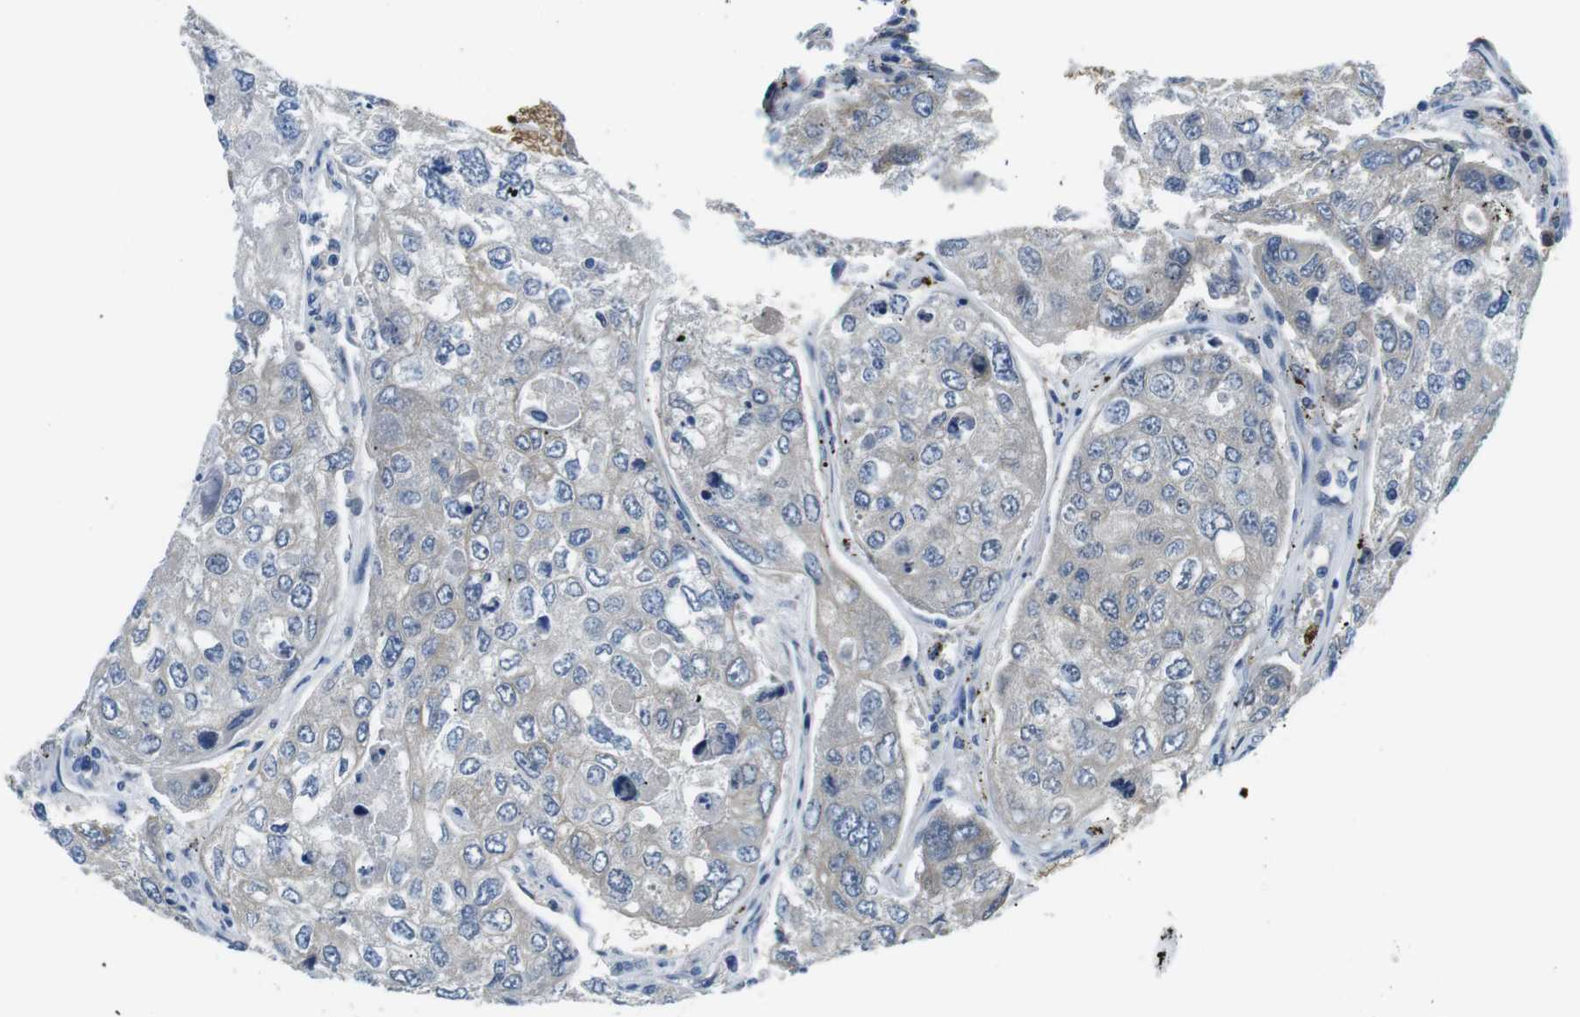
{"staining": {"intensity": "moderate", "quantity": "25%-75%", "location": "cytoplasmic/membranous"}, "tissue": "urothelial cancer", "cell_type": "Tumor cells", "image_type": "cancer", "snomed": [{"axis": "morphology", "description": "Urothelial carcinoma, High grade"}, {"axis": "topography", "description": "Lymph node"}, {"axis": "topography", "description": "Urinary bladder"}], "caption": "A high-resolution photomicrograph shows immunohistochemistry staining of urothelial cancer, which reveals moderate cytoplasmic/membranous positivity in approximately 25%-75% of tumor cells.", "gene": "WSCD1", "patient": {"sex": "male", "age": 51}}